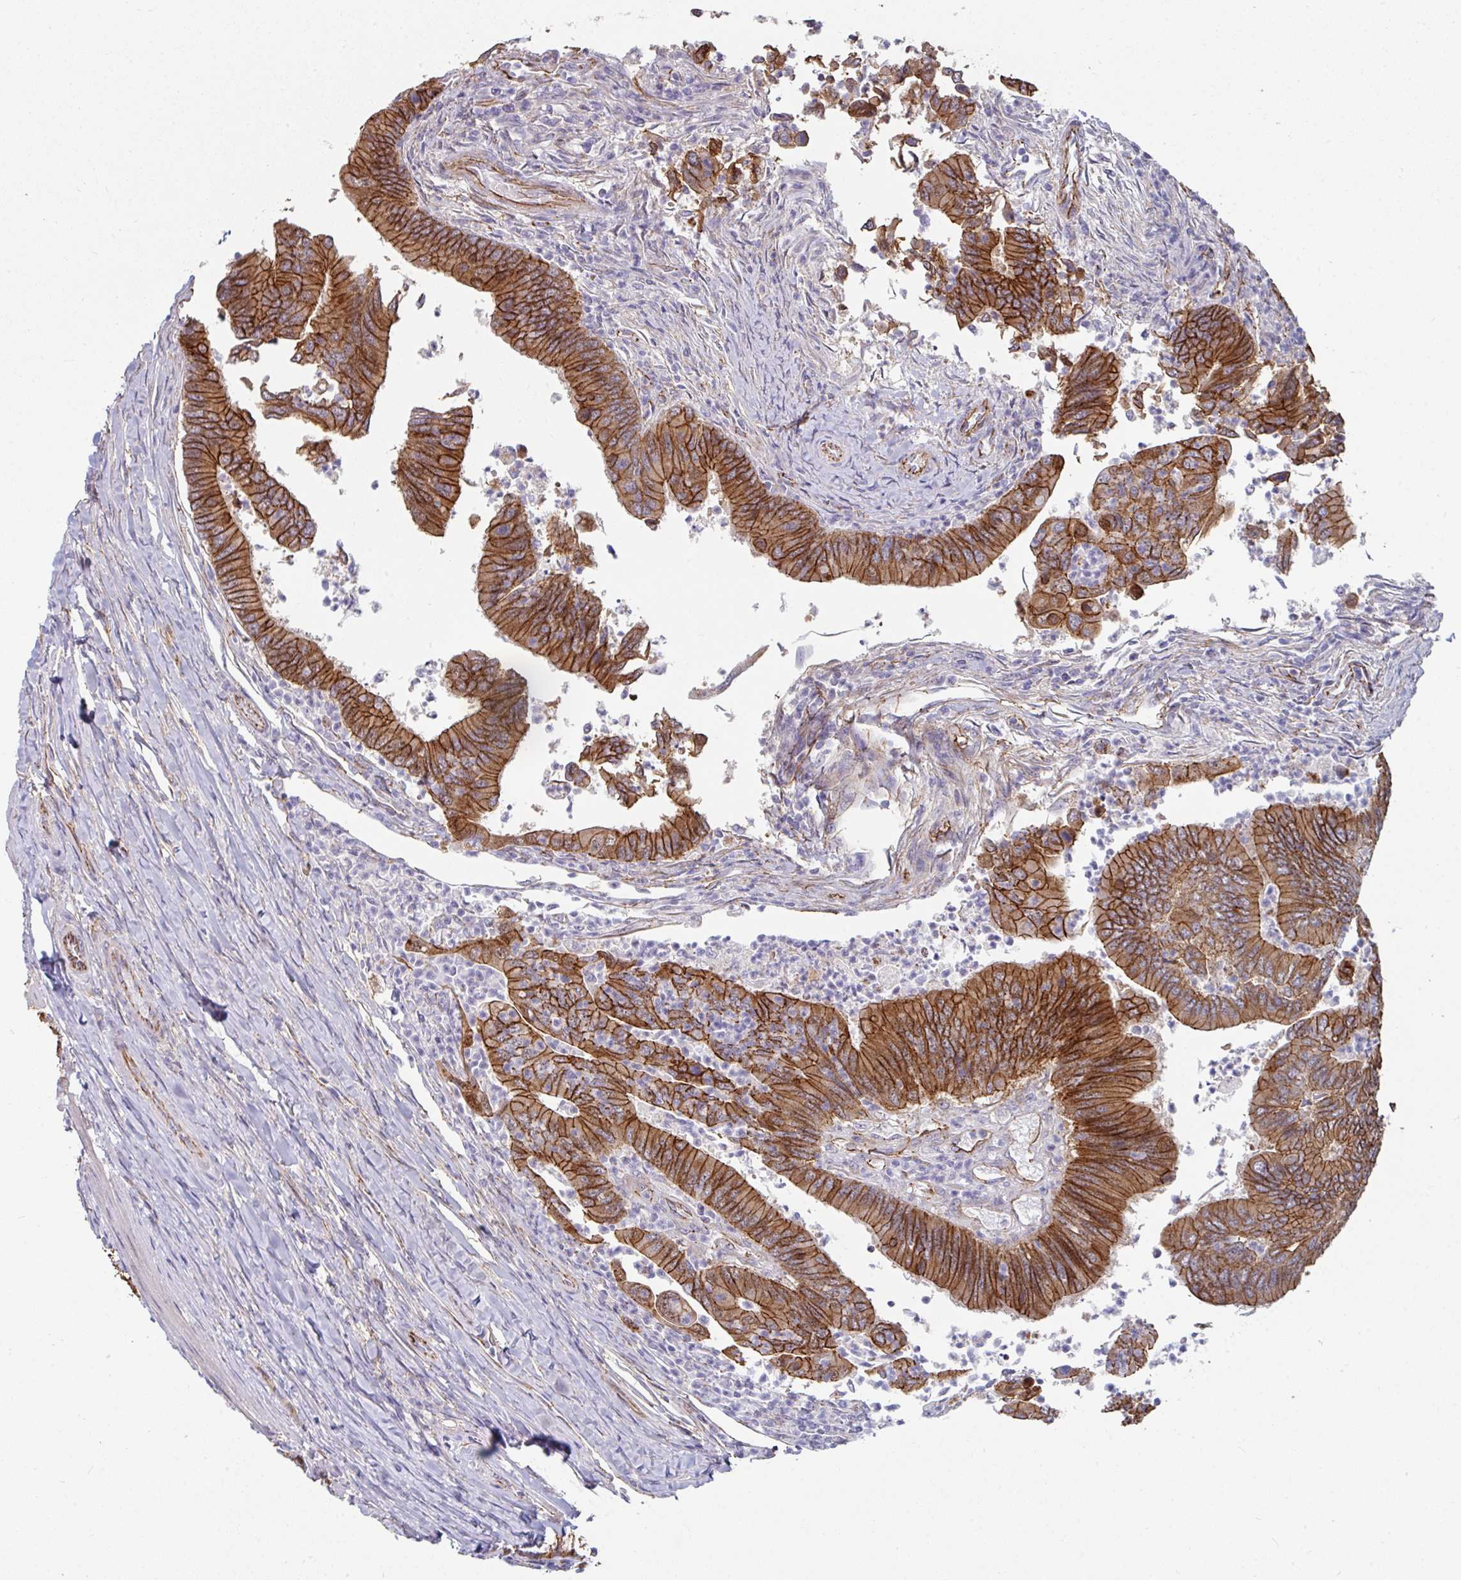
{"staining": {"intensity": "strong", "quantity": ">75%", "location": "cytoplasmic/membranous"}, "tissue": "colorectal cancer", "cell_type": "Tumor cells", "image_type": "cancer", "snomed": [{"axis": "morphology", "description": "Adenocarcinoma, NOS"}, {"axis": "topography", "description": "Colon"}], "caption": "A high amount of strong cytoplasmic/membranous positivity is identified in about >75% of tumor cells in colorectal cancer tissue.", "gene": "JUP", "patient": {"sex": "female", "age": 67}}